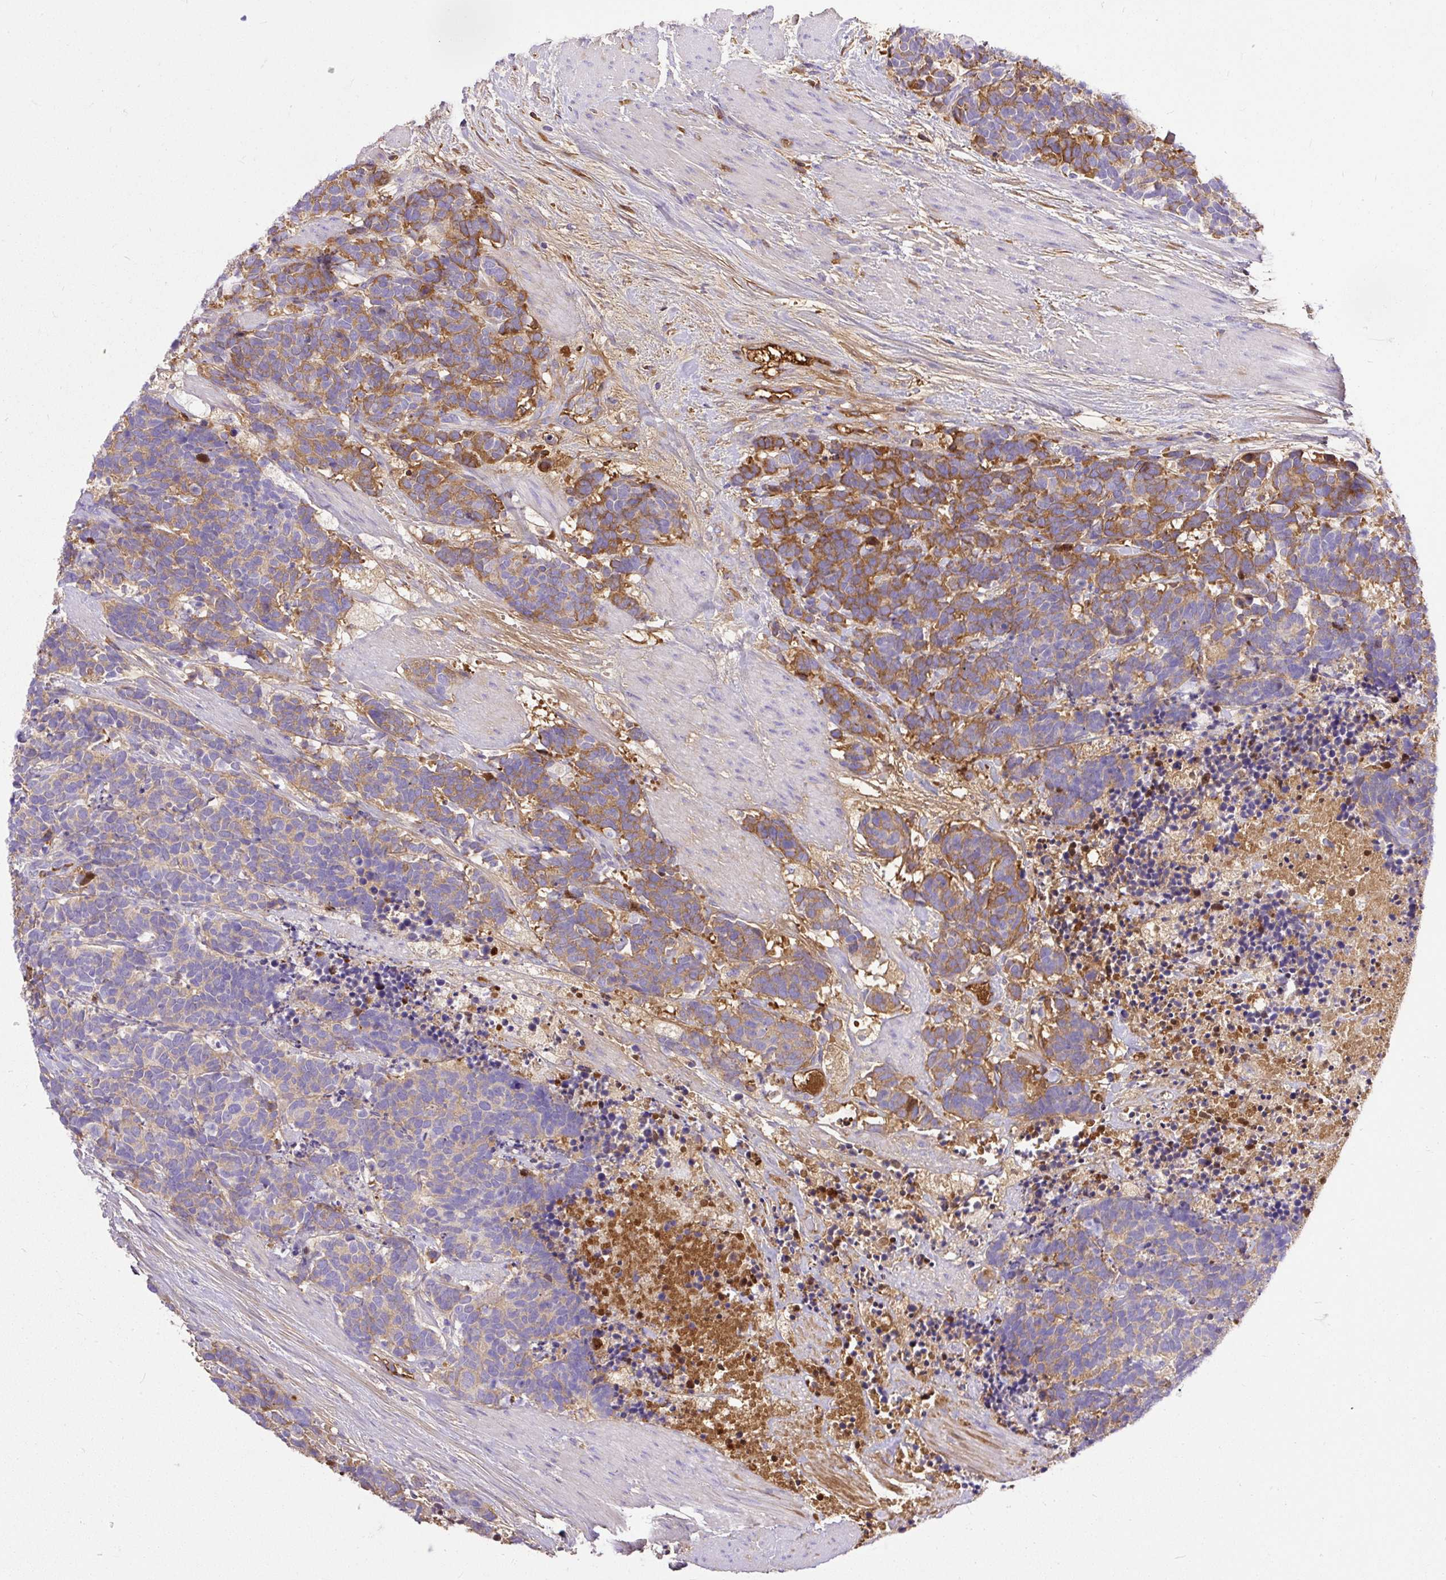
{"staining": {"intensity": "moderate", "quantity": "25%-75%", "location": "cytoplasmic/membranous"}, "tissue": "carcinoid", "cell_type": "Tumor cells", "image_type": "cancer", "snomed": [{"axis": "morphology", "description": "Carcinoma, NOS"}, {"axis": "morphology", "description": "Carcinoid, malignant, NOS"}, {"axis": "topography", "description": "Prostate"}], "caption": "An image of carcinoid stained for a protein displays moderate cytoplasmic/membranous brown staining in tumor cells.", "gene": "CLEC3B", "patient": {"sex": "male", "age": 57}}